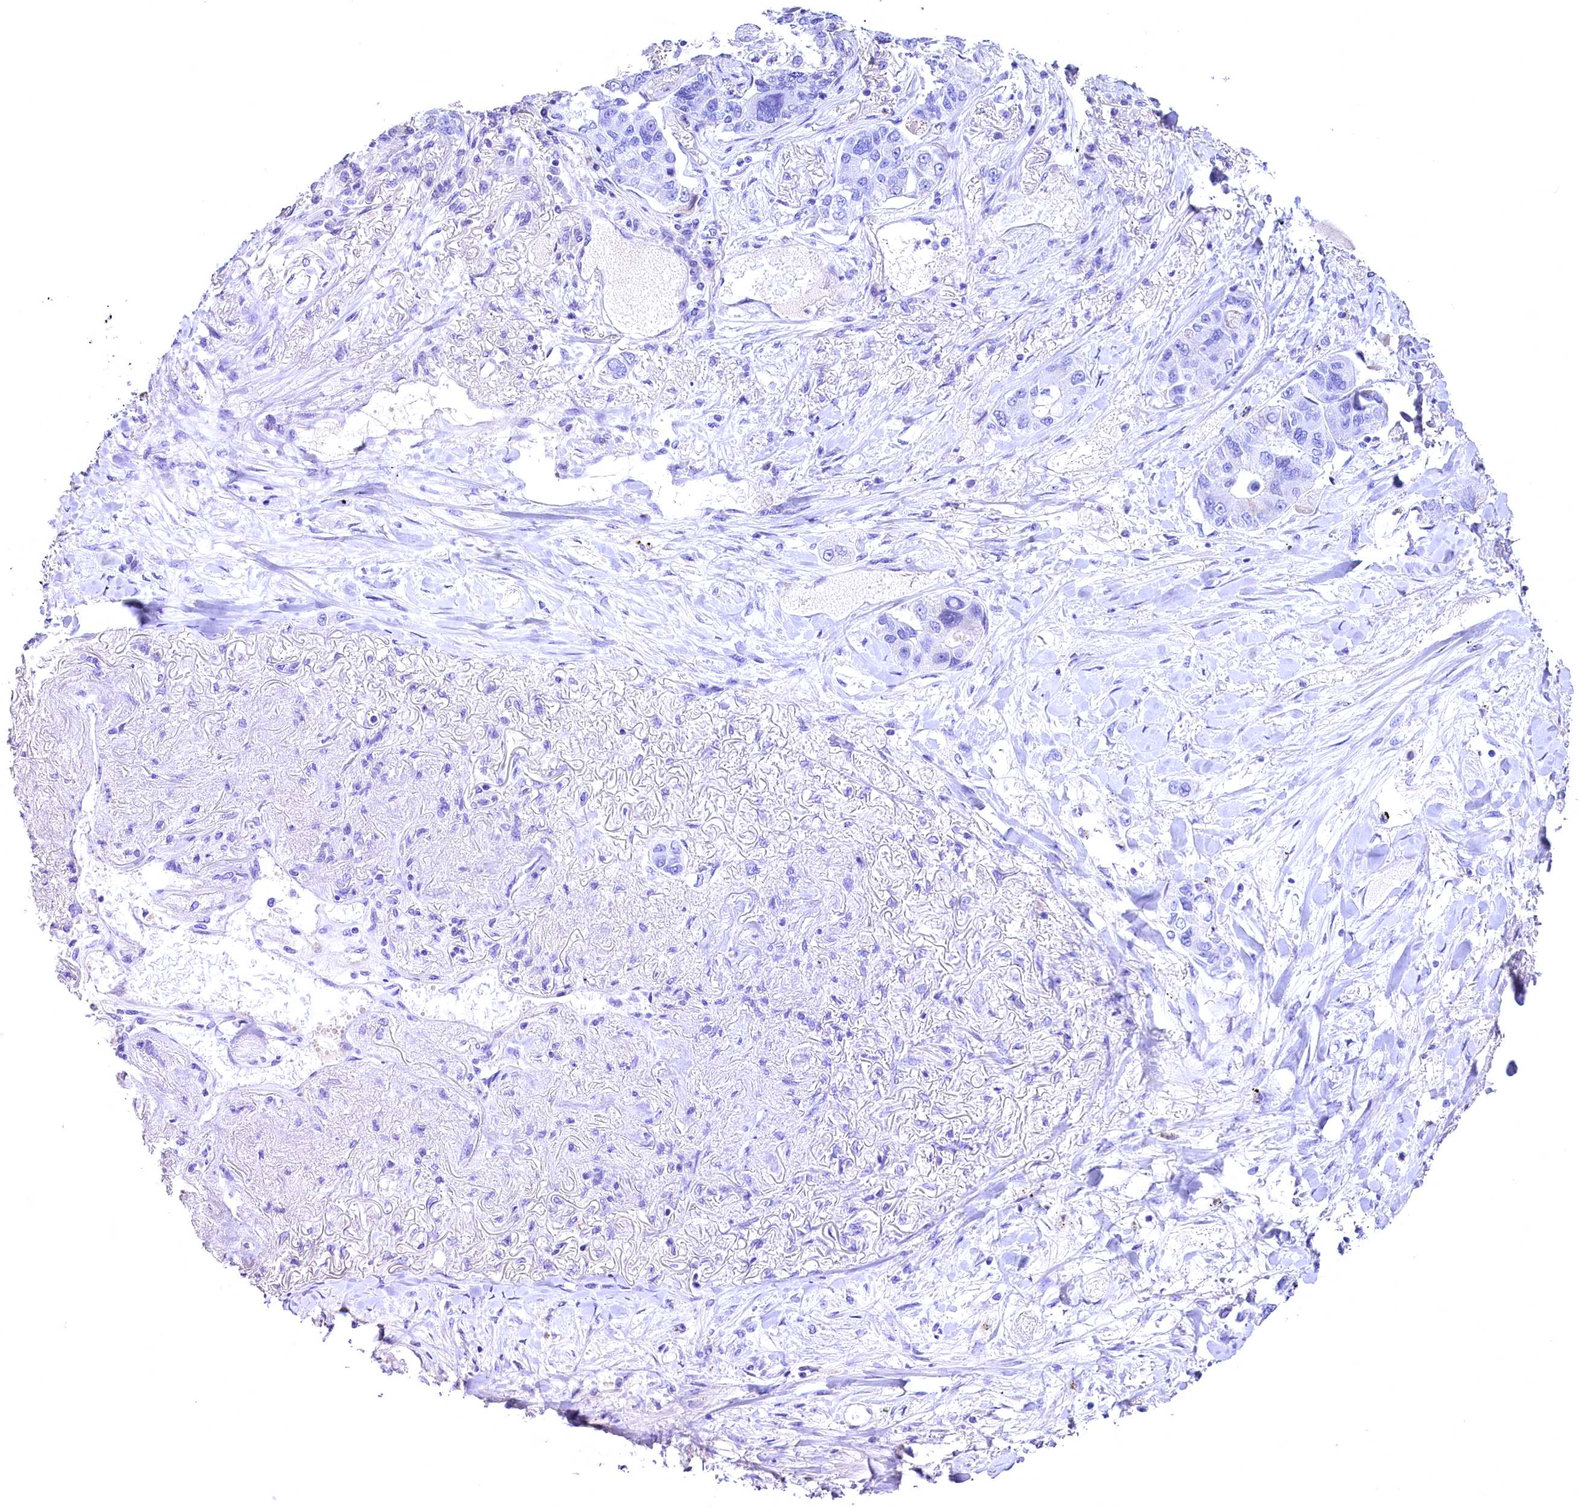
{"staining": {"intensity": "negative", "quantity": "none", "location": "none"}, "tissue": "lung cancer", "cell_type": "Tumor cells", "image_type": "cancer", "snomed": [{"axis": "morphology", "description": "Adenocarcinoma, NOS"}, {"axis": "topography", "description": "Lung"}], "caption": "Histopathology image shows no significant protein expression in tumor cells of adenocarcinoma (lung).", "gene": "SKIDA1", "patient": {"sex": "male", "age": 49}}